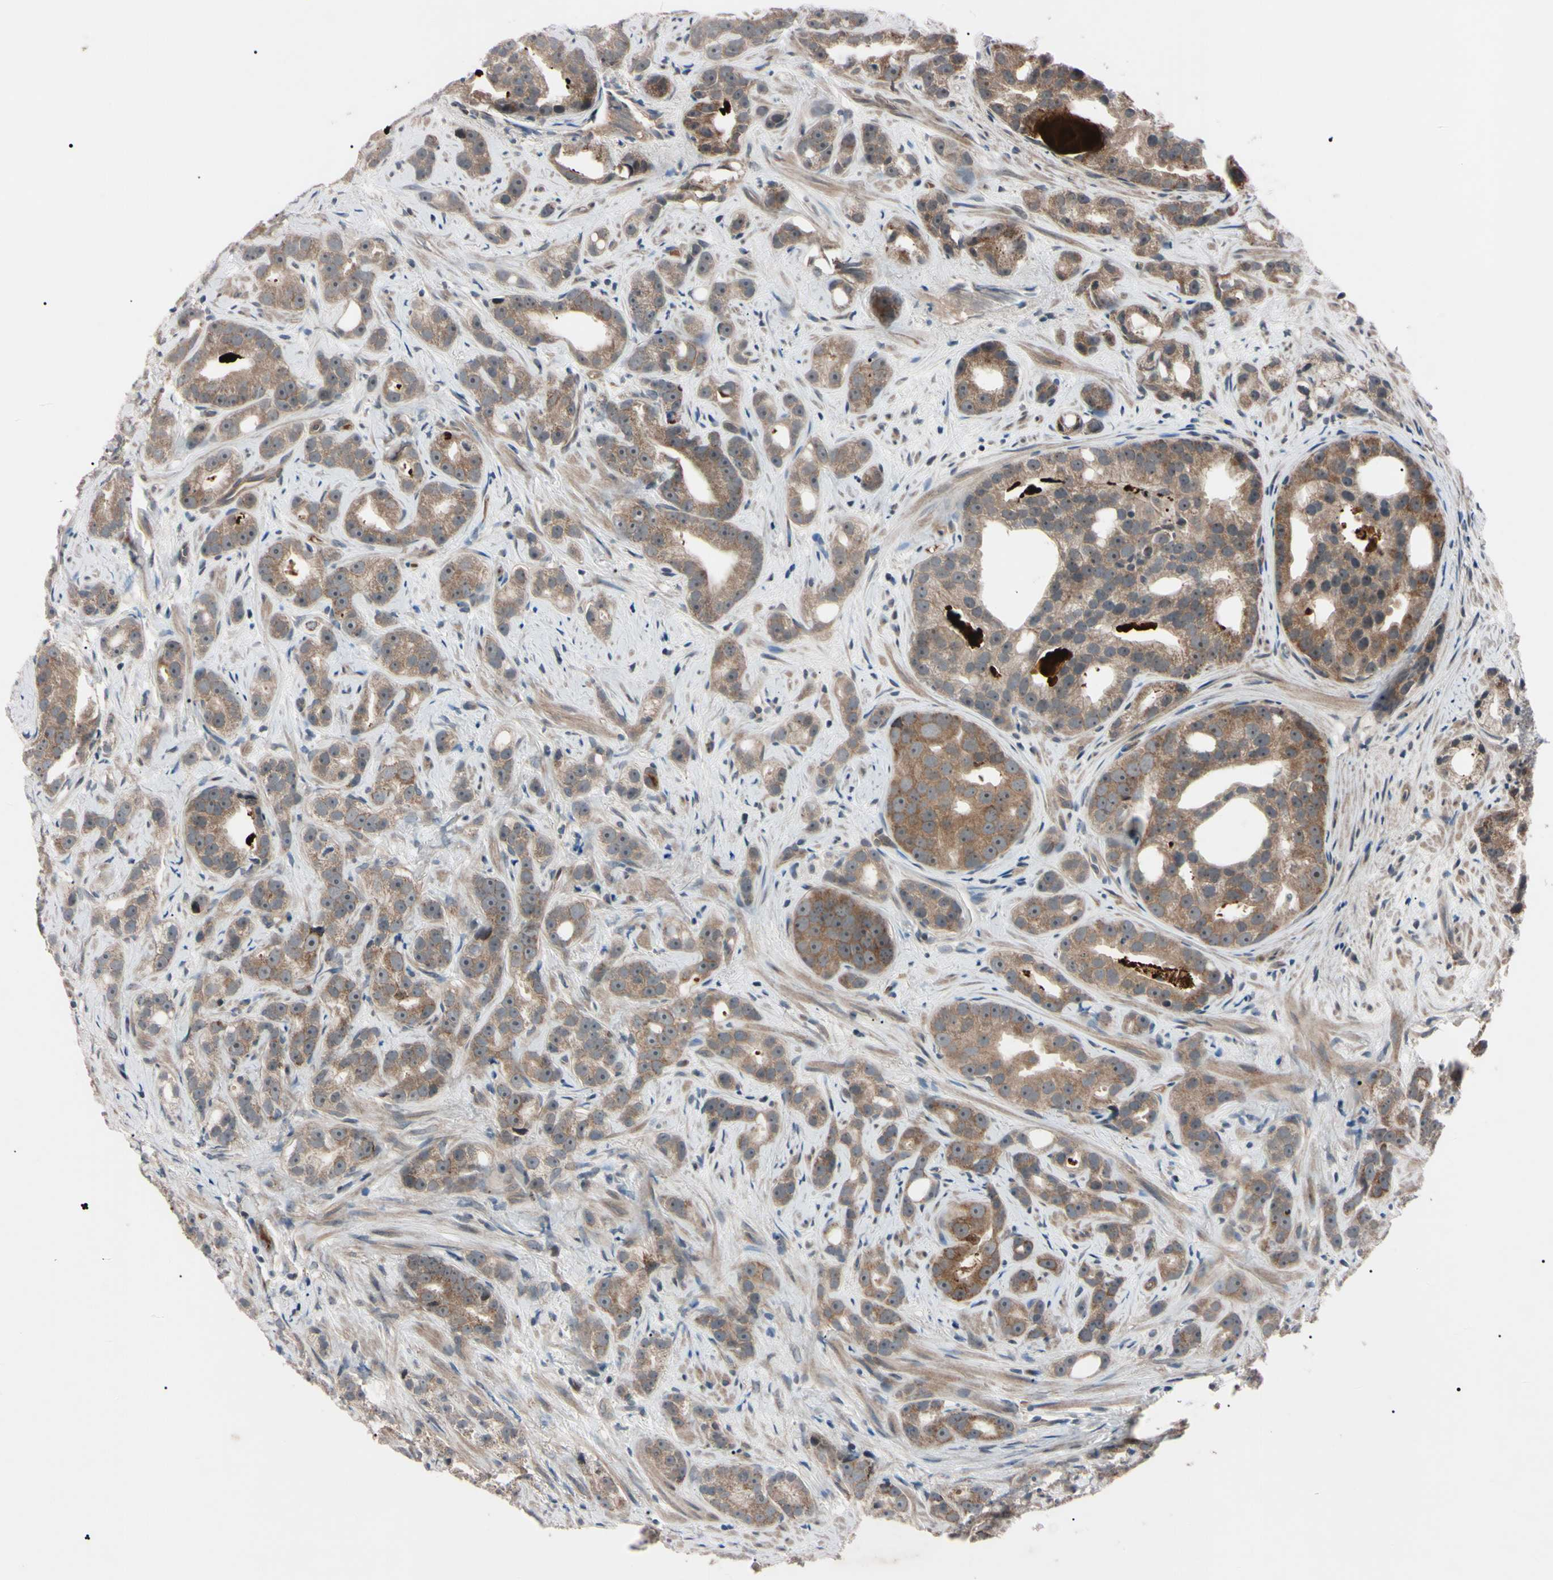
{"staining": {"intensity": "moderate", "quantity": ">75%", "location": "cytoplasmic/membranous"}, "tissue": "prostate cancer", "cell_type": "Tumor cells", "image_type": "cancer", "snomed": [{"axis": "morphology", "description": "Adenocarcinoma, Low grade"}, {"axis": "topography", "description": "Prostate"}], "caption": "Tumor cells demonstrate moderate cytoplasmic/membranous staining in approximately >75% of cells in prostate adenocarcinoma (low-grade). The protein of interest is stained brown, and the nuclei are stained in blue (DAB (3,3'-diaminobenzidine) IHC with brightfield microscopy, high magnification).", "gene": "TNFRSF1A", "patient": {"sex": "male", "age": 89}}